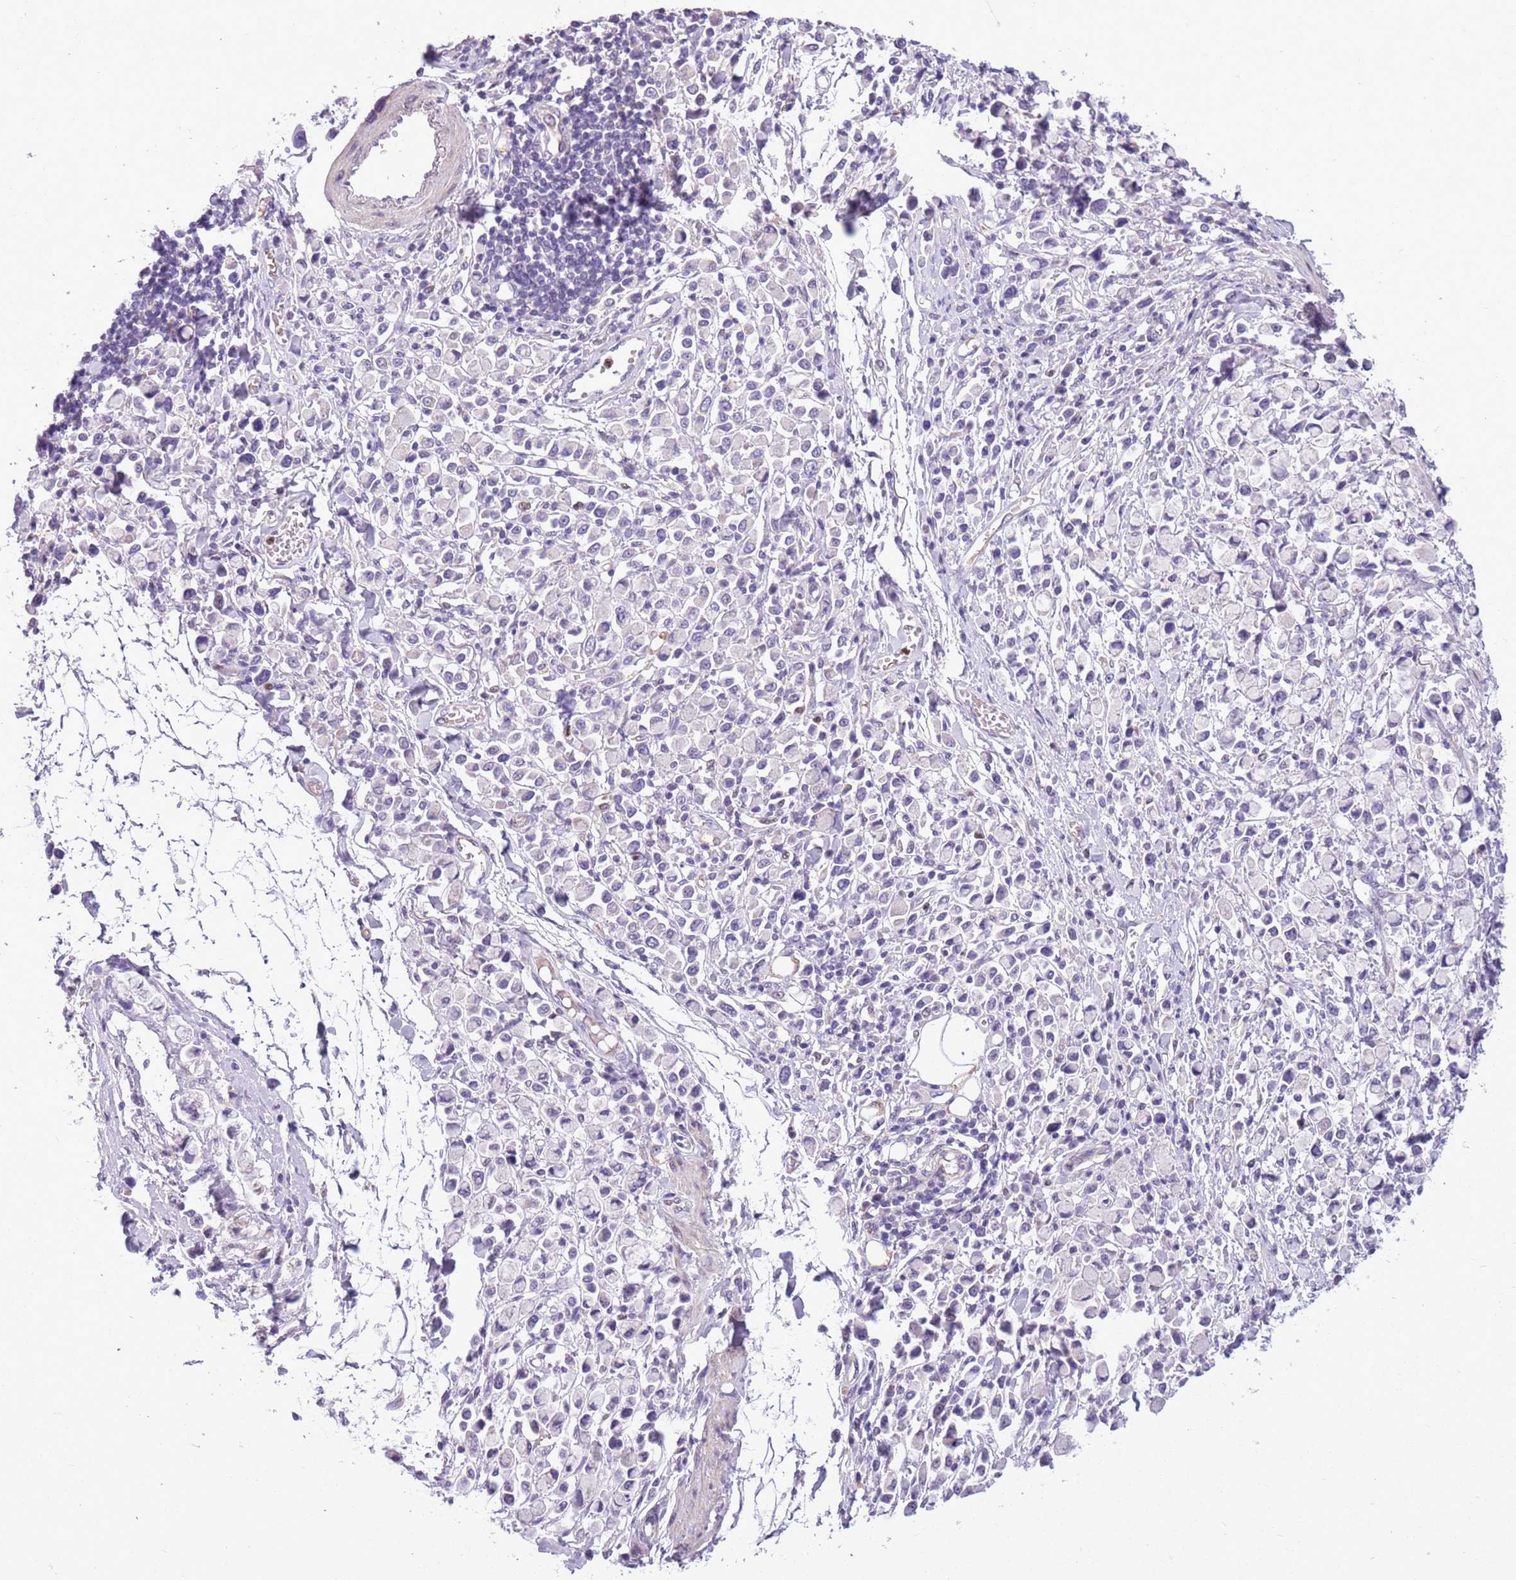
{"staining": {"intensity": "negative", "quantity": "none", "location": "none"}, "tissue": "stomach cancer", "cell_type": "Tumor cells", "image_type": "cancer", "snomed": [{"axis": "morphology", "description": "Adenocarcinoma, NOS"}, {"axis": "topography", "description": "Stomach"}], "caption": "There is no significant staining in tumor cells of stomach cancer (adenocarcinoma). (DAB immunohistochemistry (IHC) visualized using brightfield microscopy, high magnification).", "gene": "ADCY7", "patient": {"sex": "female", "age": 81}}